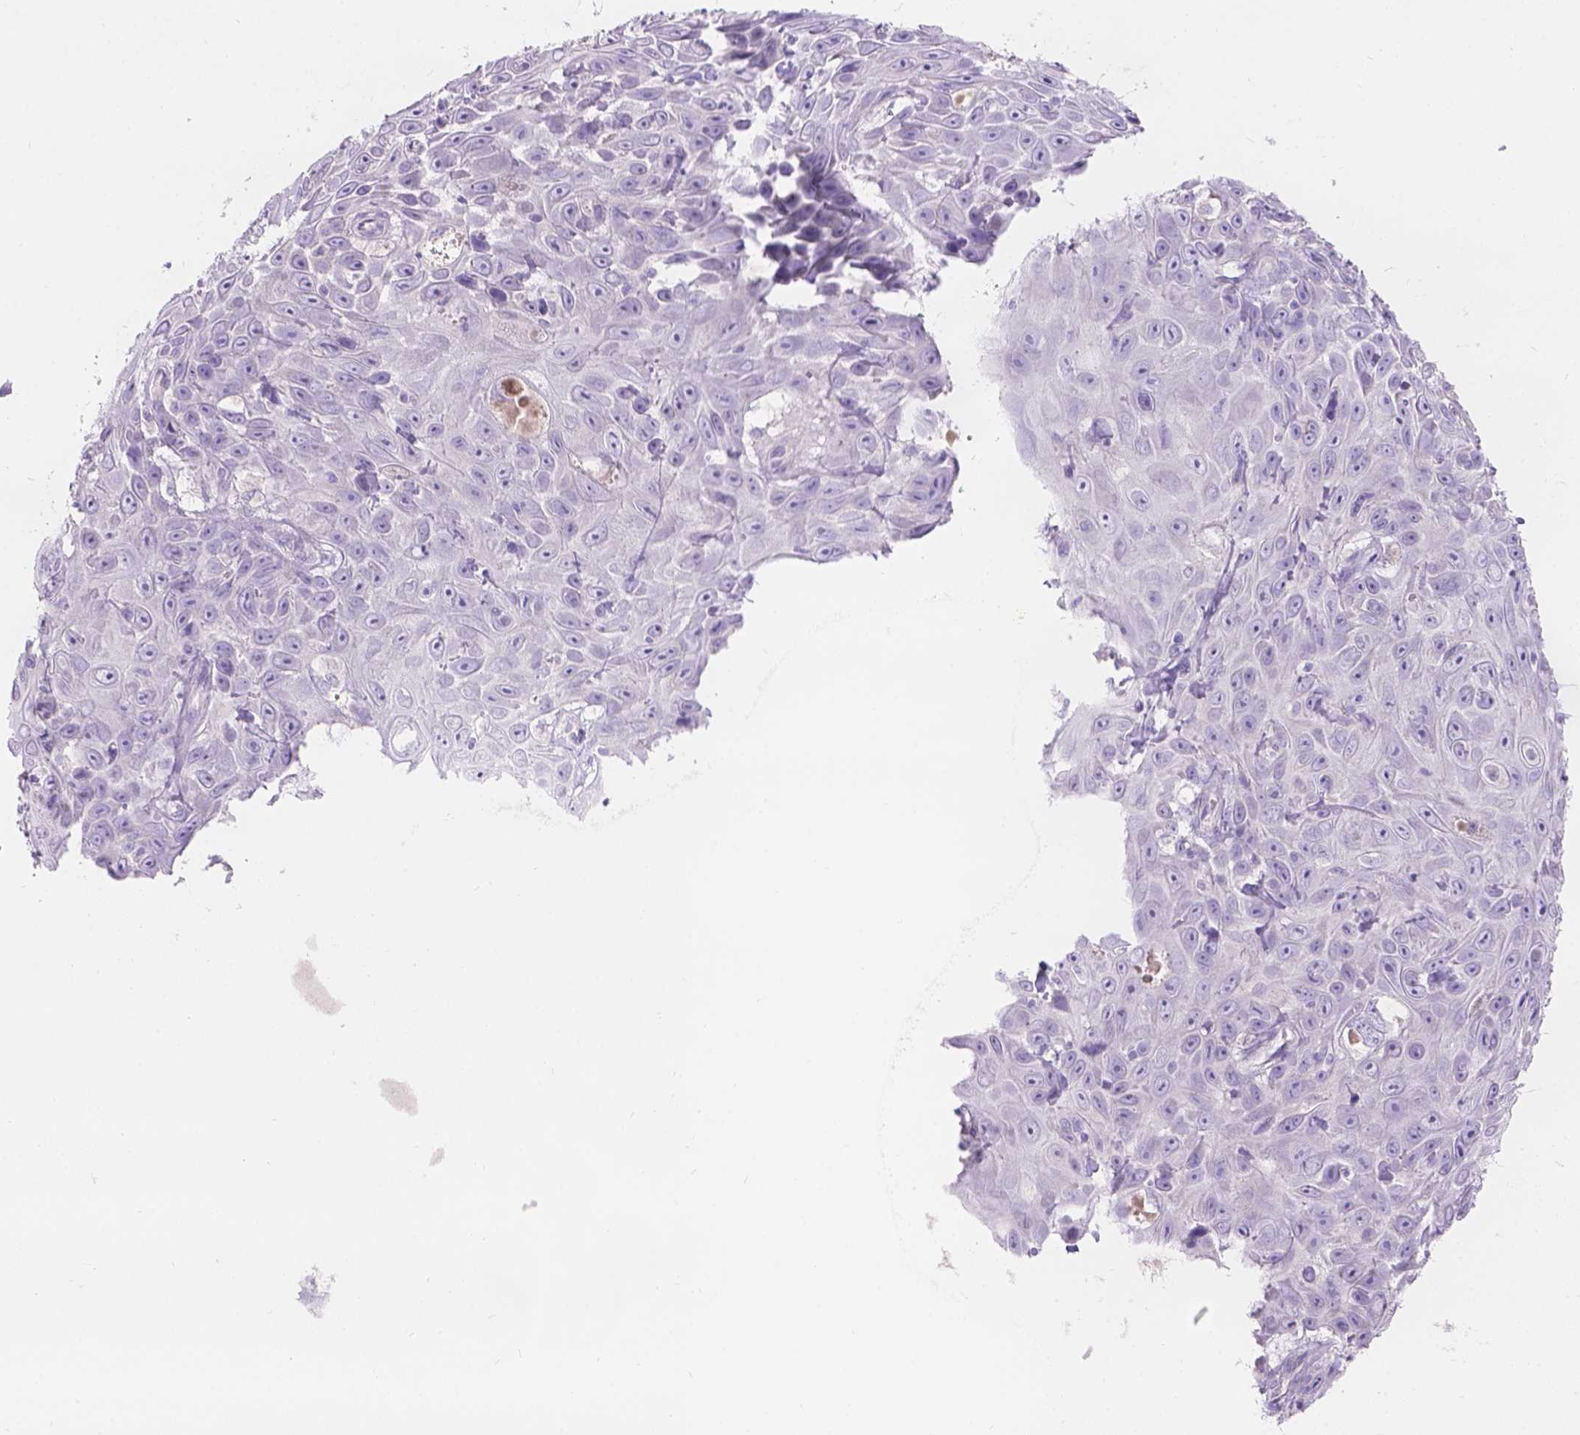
{"staining": {"intensity": "negative", "quantity": "none", "location": "none"}, "tissue": "skin cancer", "cell_type": "Tumor cells", "image_type": "cancer", "snomed": [{"axis": "morphology", "description": "Squamous cell carcinoma, NOS"}, {"axis": "topography", "description": "Skin"}], "caption": "DAB (3,3'-diaminobenzidine) immunohistochemical staining of skin cancer shows no significant expression in tumor cells.", "gene": "HTN3", "patient": {"sex": "male", "age": 82}}